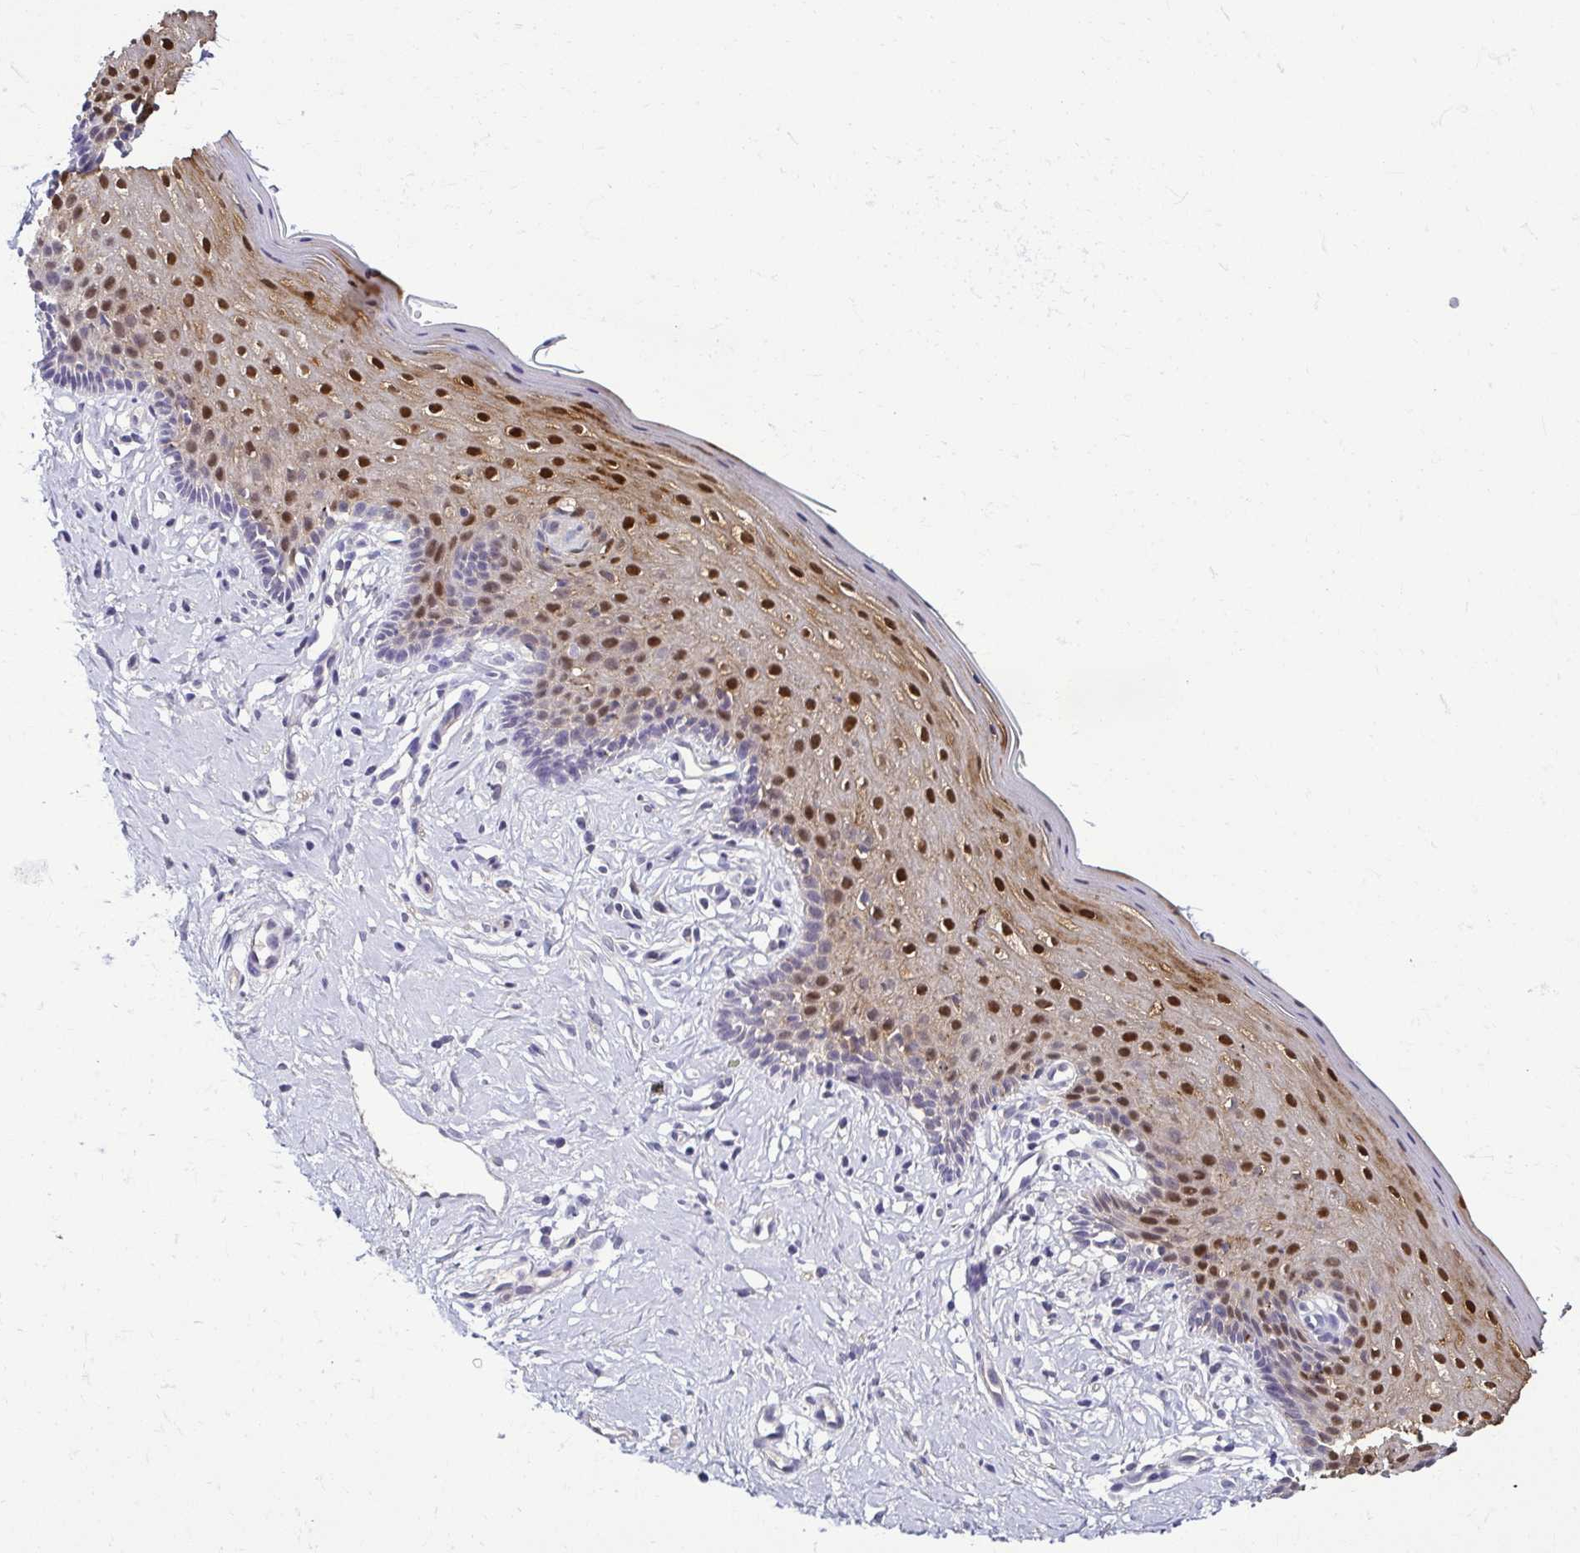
{"staining": {"intensity": "strong", "quantity": "25%-75%", "location": "nuclear"}, "tissue": "vagina", "cell_type": "Squamous epithelial cells", "image_type": "normal", "snomed": [{"axis": "morphology", "description": "Normal tissue, NOS"}, {"axis": "topography", "description": "Vagina"}], "caption": "An image showing strong nuclear expression in about 25%-75% of squamous epithelial cells in benign vagina, as visualized by brown immunohistochemical staining.", "gene": "CASP14", "patient": {"sex": "female", "age": 42}}